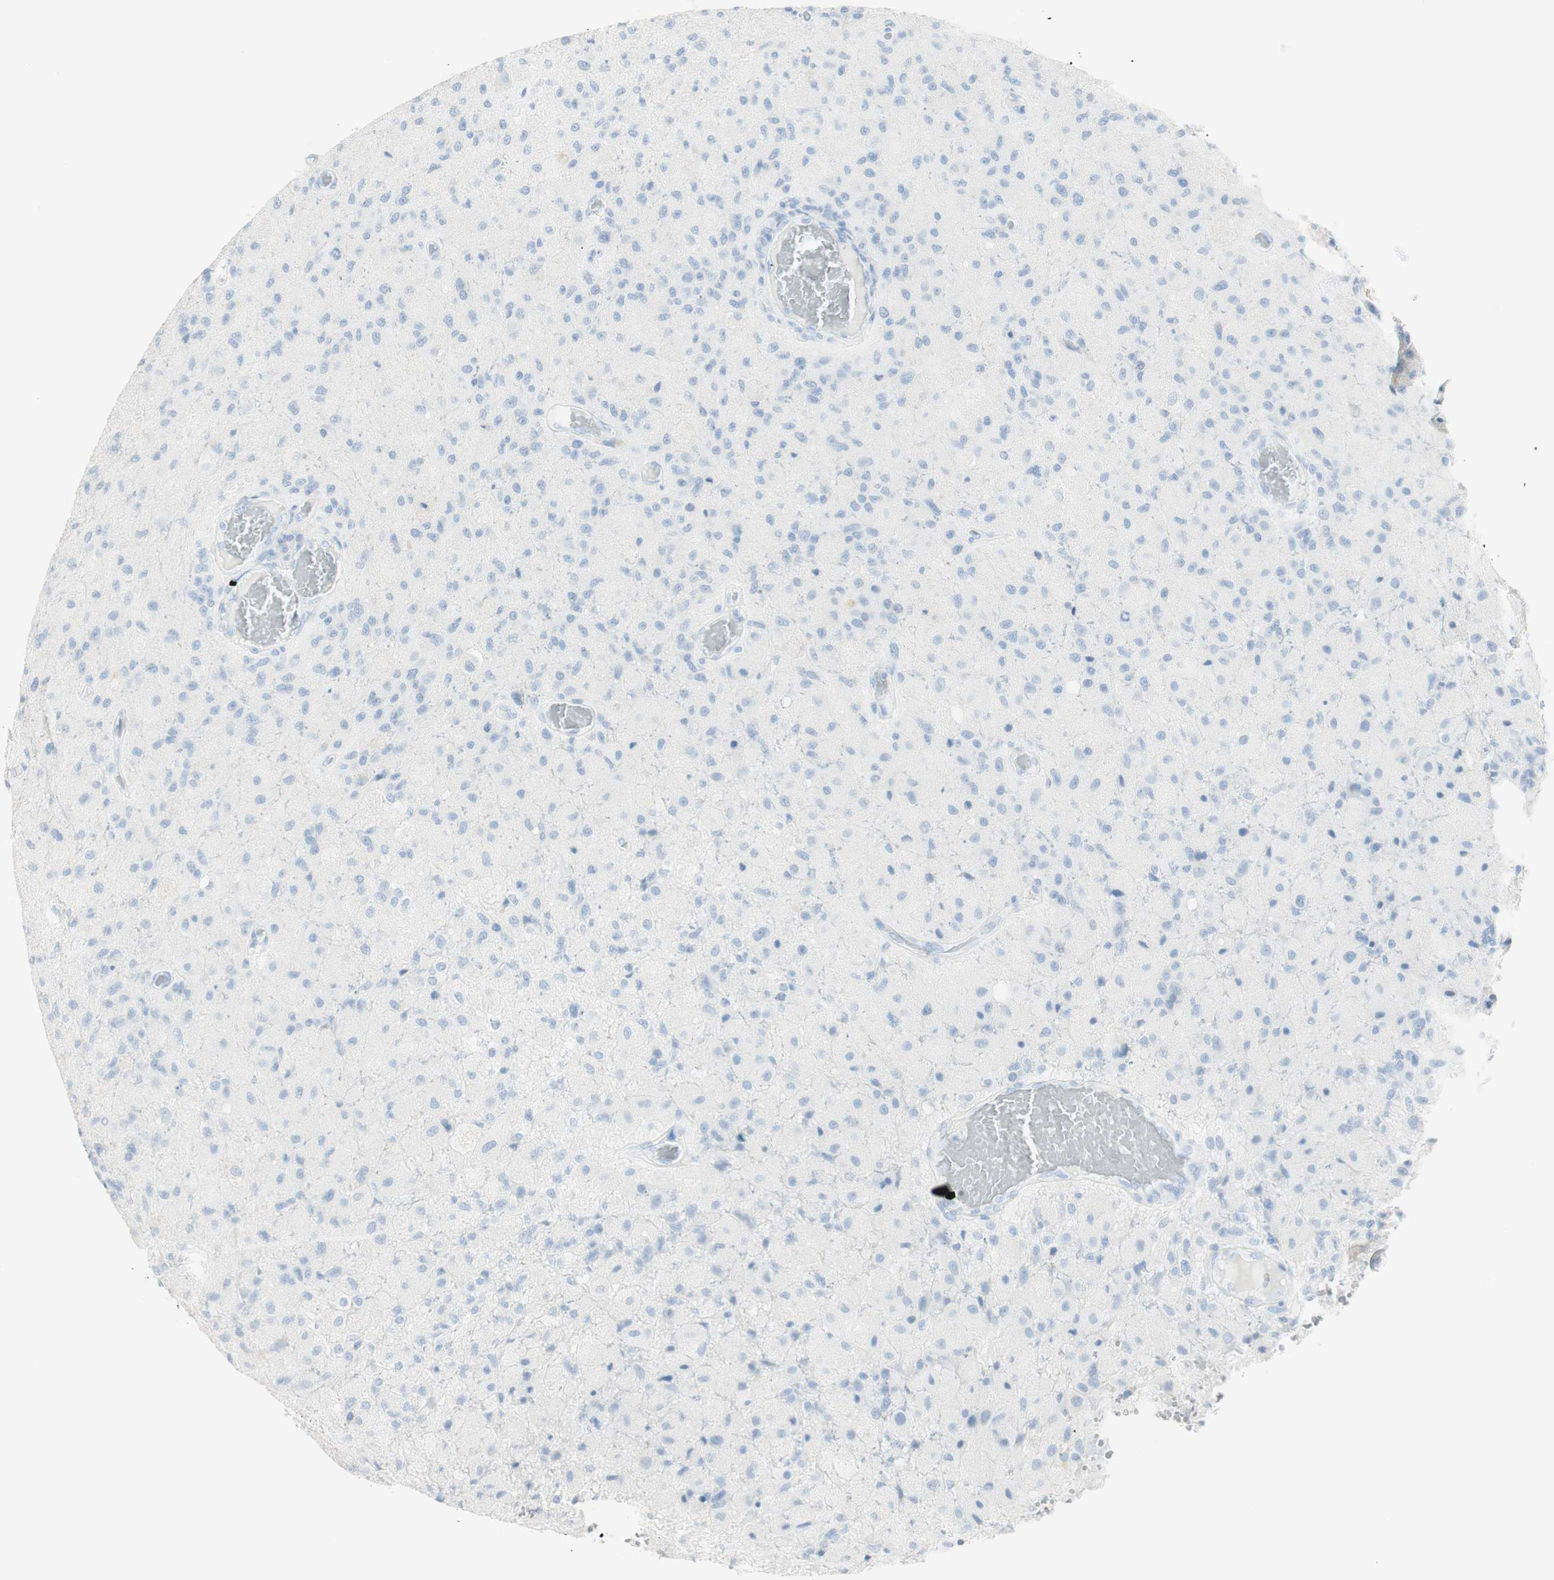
{"staining": {"intensity": "negative", "quantity": "none", "location": "none"}, "tissue": "glioma", "cell_type": "Tumor cells", "image_type": "cancer", "snomed": [{"axis": "morphology", "description": "Normal tissue, NOS"}, {"axis": "morphology", "description": "Glioma, malignant, High grade"}, {"axis": "topography", "description": "Cerebral cortex"}], "caption": "Tumor cells are negative for protein expression in human high-grade glioma (malignant).", "gene": "NAPSA", "patient": {"sex": "male", "age": 77}}